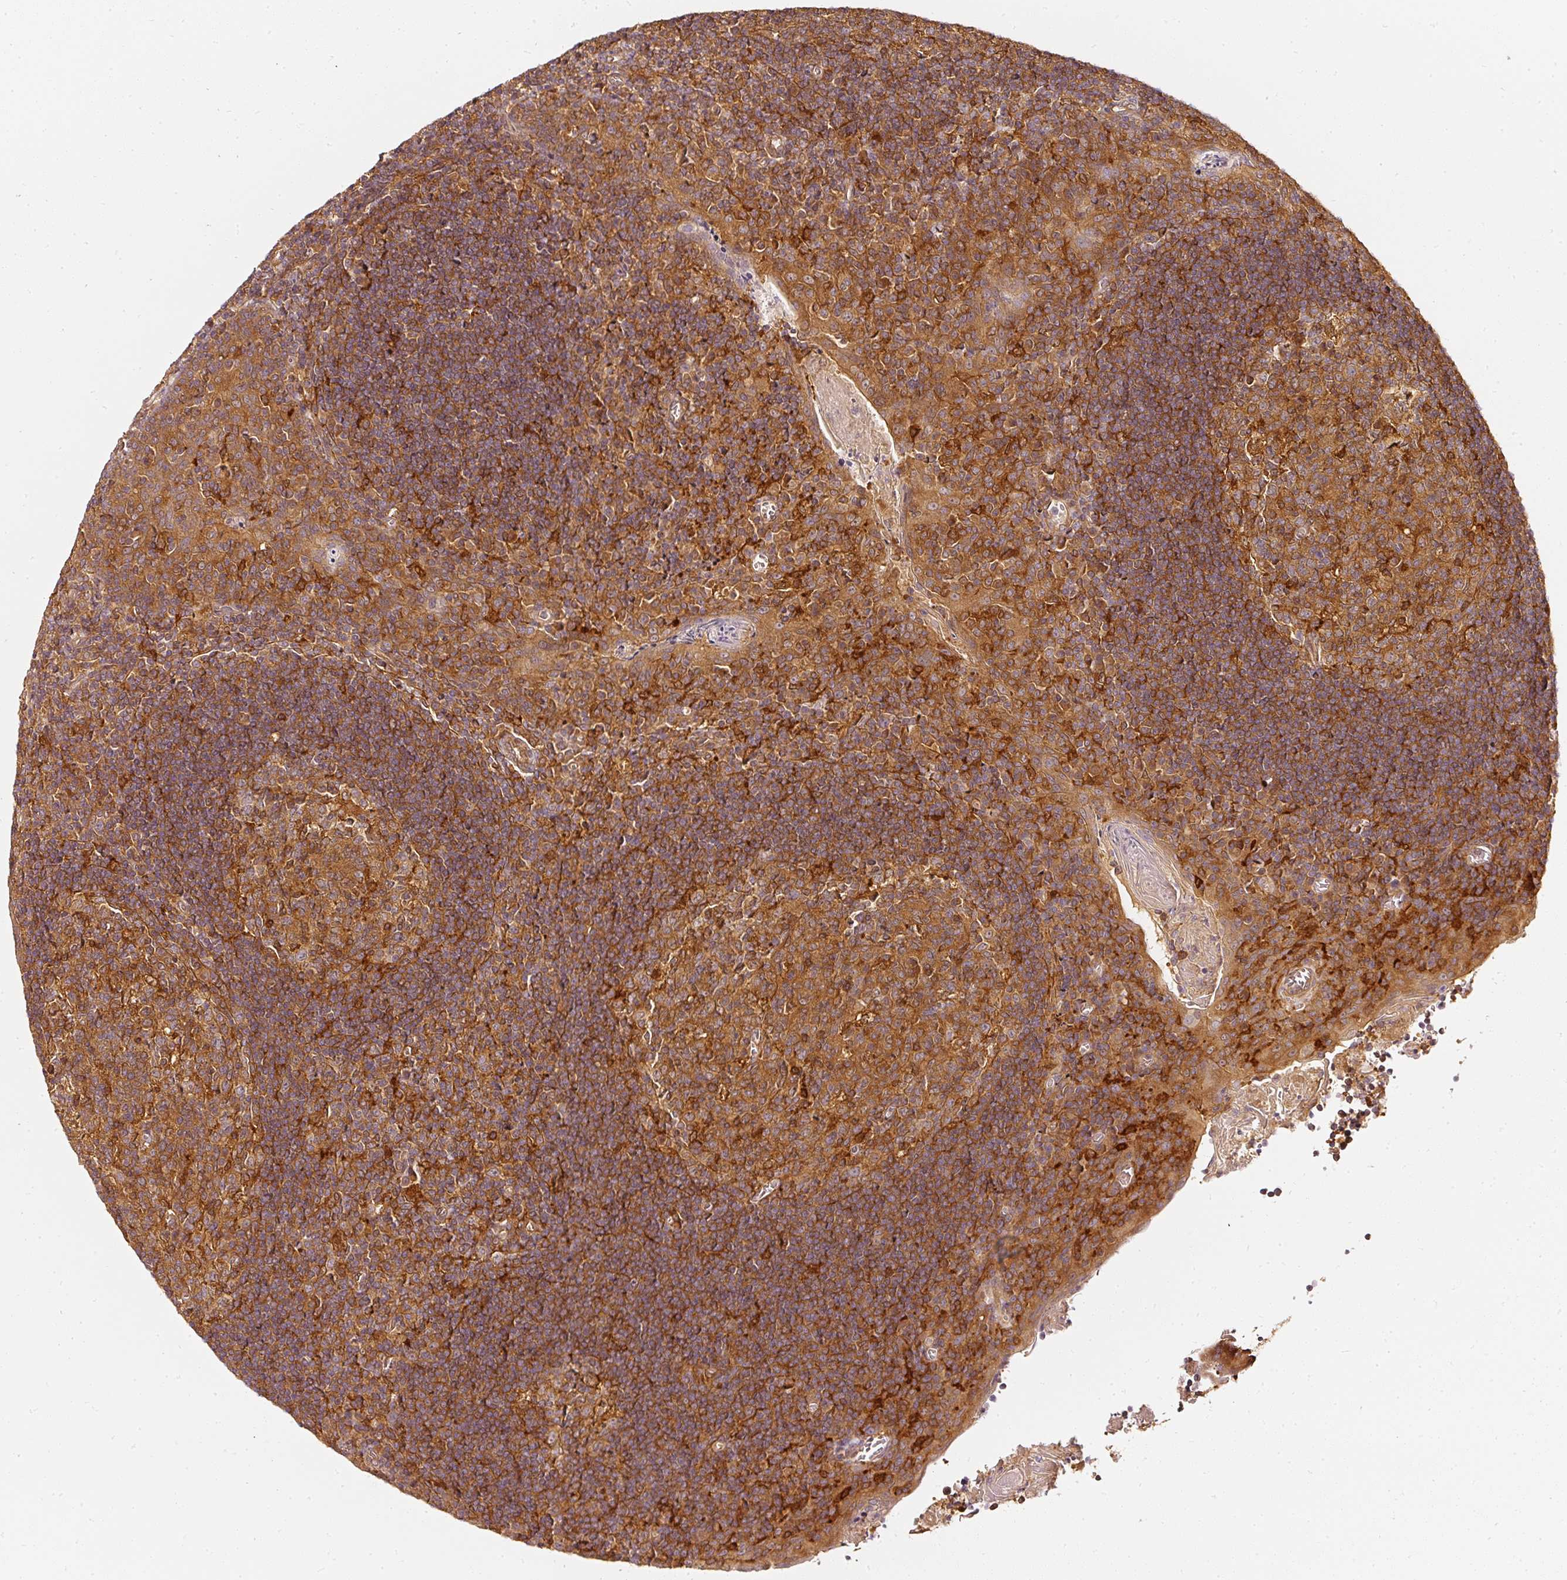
{"staining": {"intensity": "strong", "quantity": "25%-75%", "location": "cytoplasmic/membranous"}, "tissue": "tonsil", "cell_type": "Germinal center cells", "image_type": "normal", "snomed": [{"axis": "morphology", "description": "Normal tissue, NOS"}, {"axis": "topography", "description": "Tonsil"}], "caption": "The image exhibits immunohistochemical staining of unremarkable tonsil. There is strong cytoplasmic/membranous expression is appreciated in approximately 25%-75% of germinal center cells. Nuclei are stained in blue.", "gene": "ASMTL", "patient": {"sex": "male", "age": 17}}